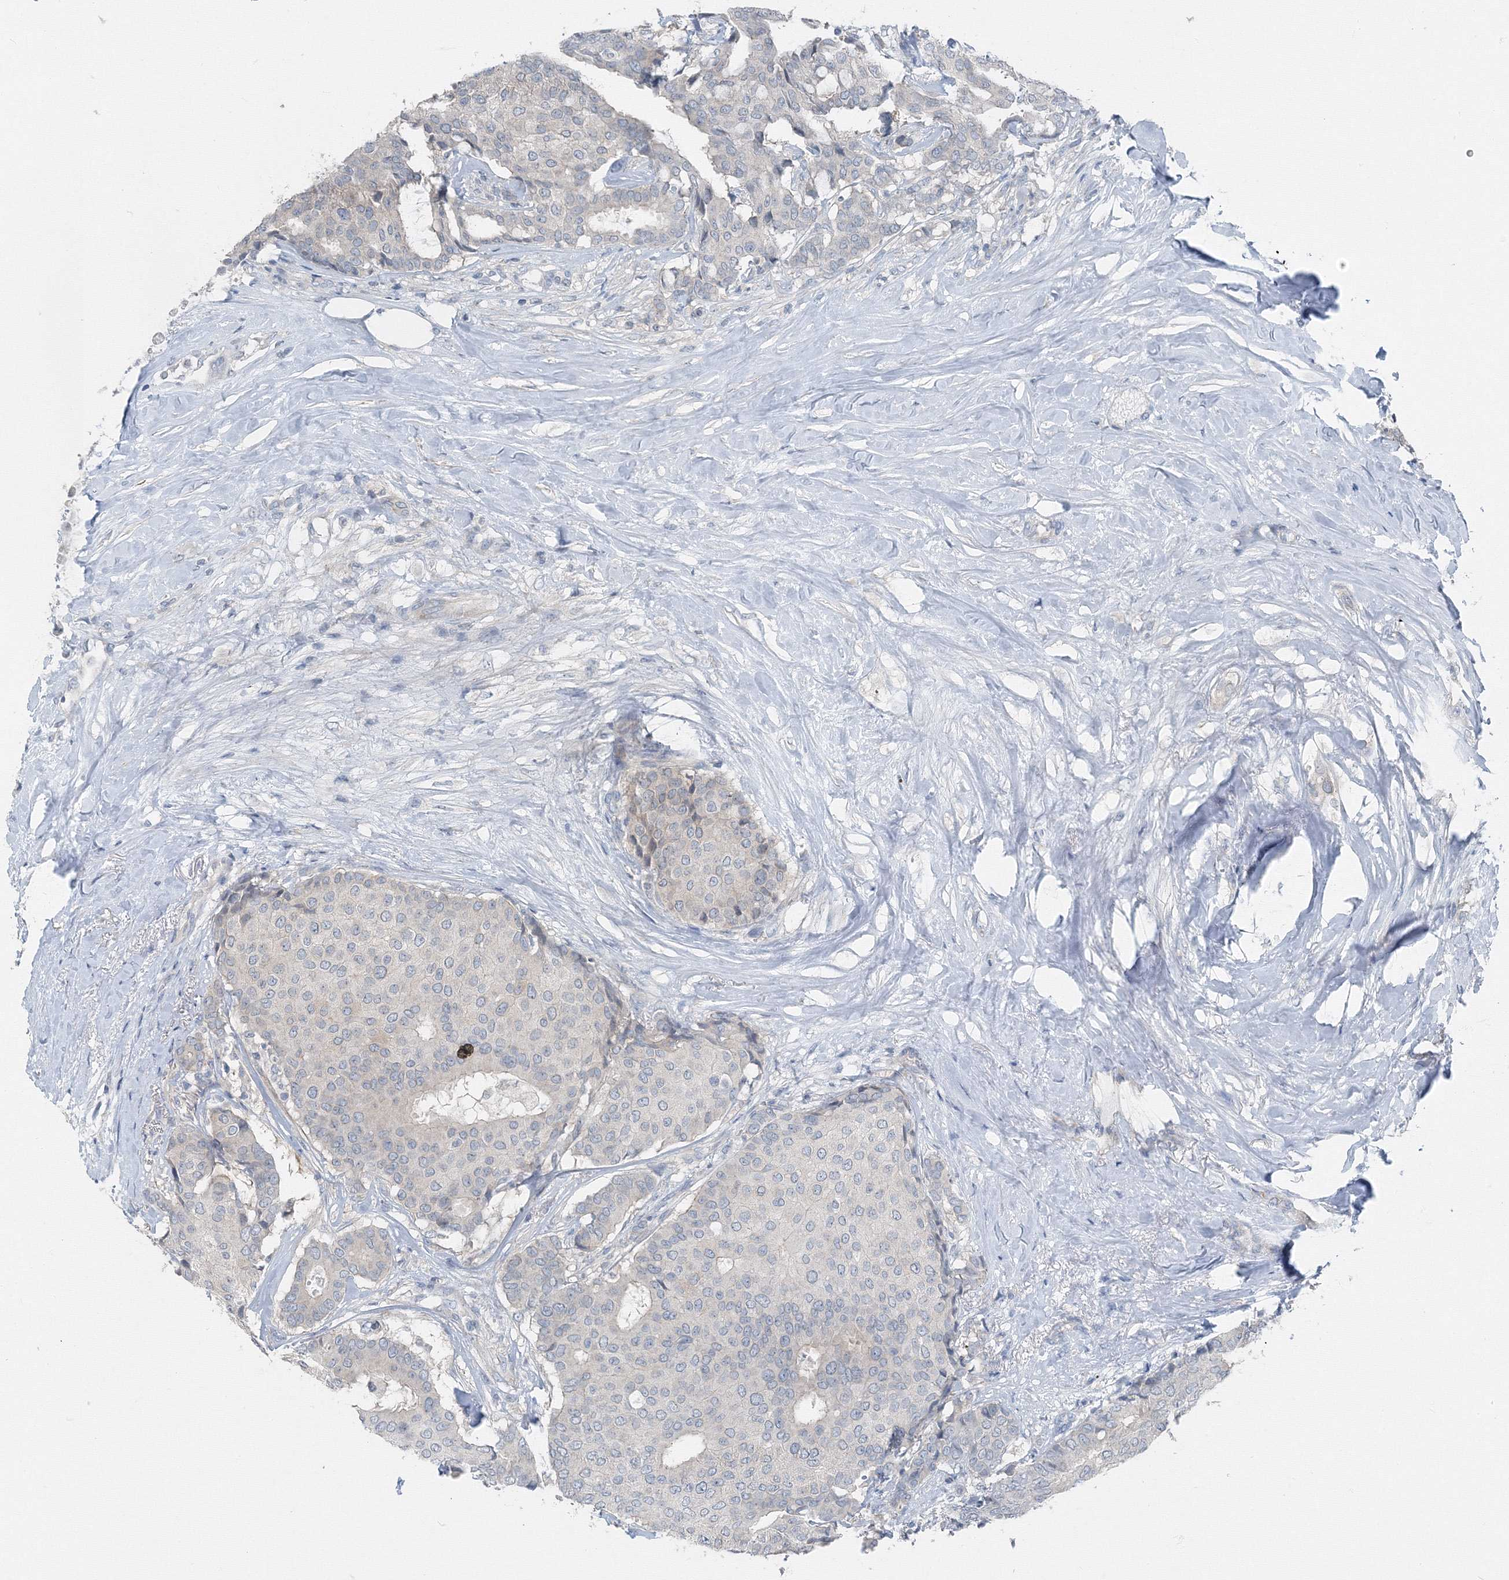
{"staining": {"intensity": "negative", "quantity": "none", "location": "none"}, "tissue": "breast cancer", "cell_type": "Tumor cells", "image_type": "cancer", "snomed": [{"axis": "morphology", "description": "Duct carcinoma"}, {"axis": "topography", "description": "Breast"}], "caption": "Micrograph shows no protein staining in tumor cells of breast cancer tissue.", "gene": "AASDH", "patient": {"sex": "female", "age": 75}}